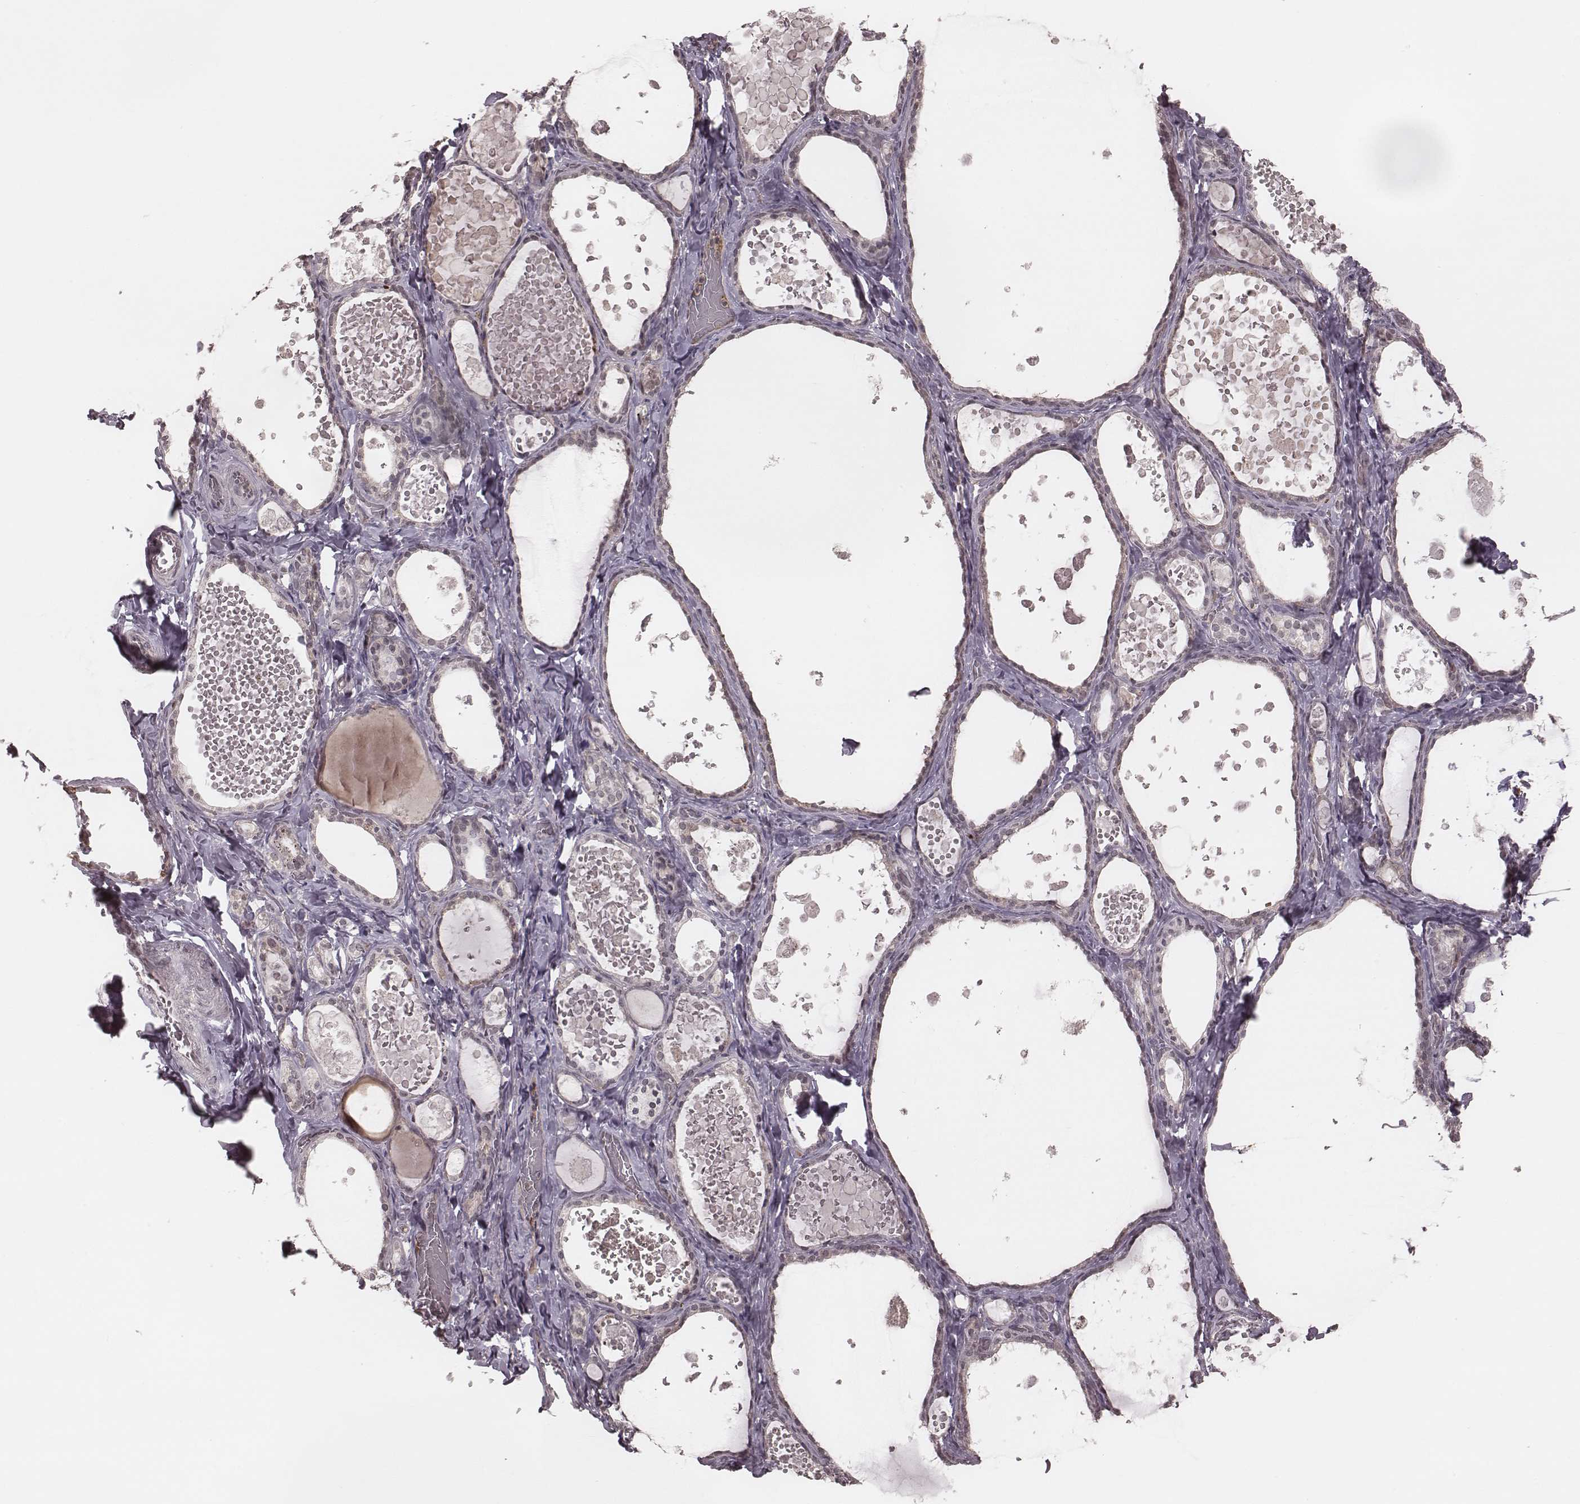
{"staining": {"intensity": "negative", "quantity": "none", "location": "none"}, "tissue": "thyroid gland", "cell_type": "Glandular cells", "image_type": "normal", "snomed": [{"axis": "morphology", "description": "Normal tissue, NOS"}, {"axis": "topography", "description": "Thyroid gland"}], "caption": "Thyroid gland was stained to show a protein in brown. There is no significant staining in glandular cells. (DAB (3,3'-diaminobenzidine) immunohistochemistry, high magnification).", "gene": "IL5", "patient": {"sex": "female", "age": 56}}